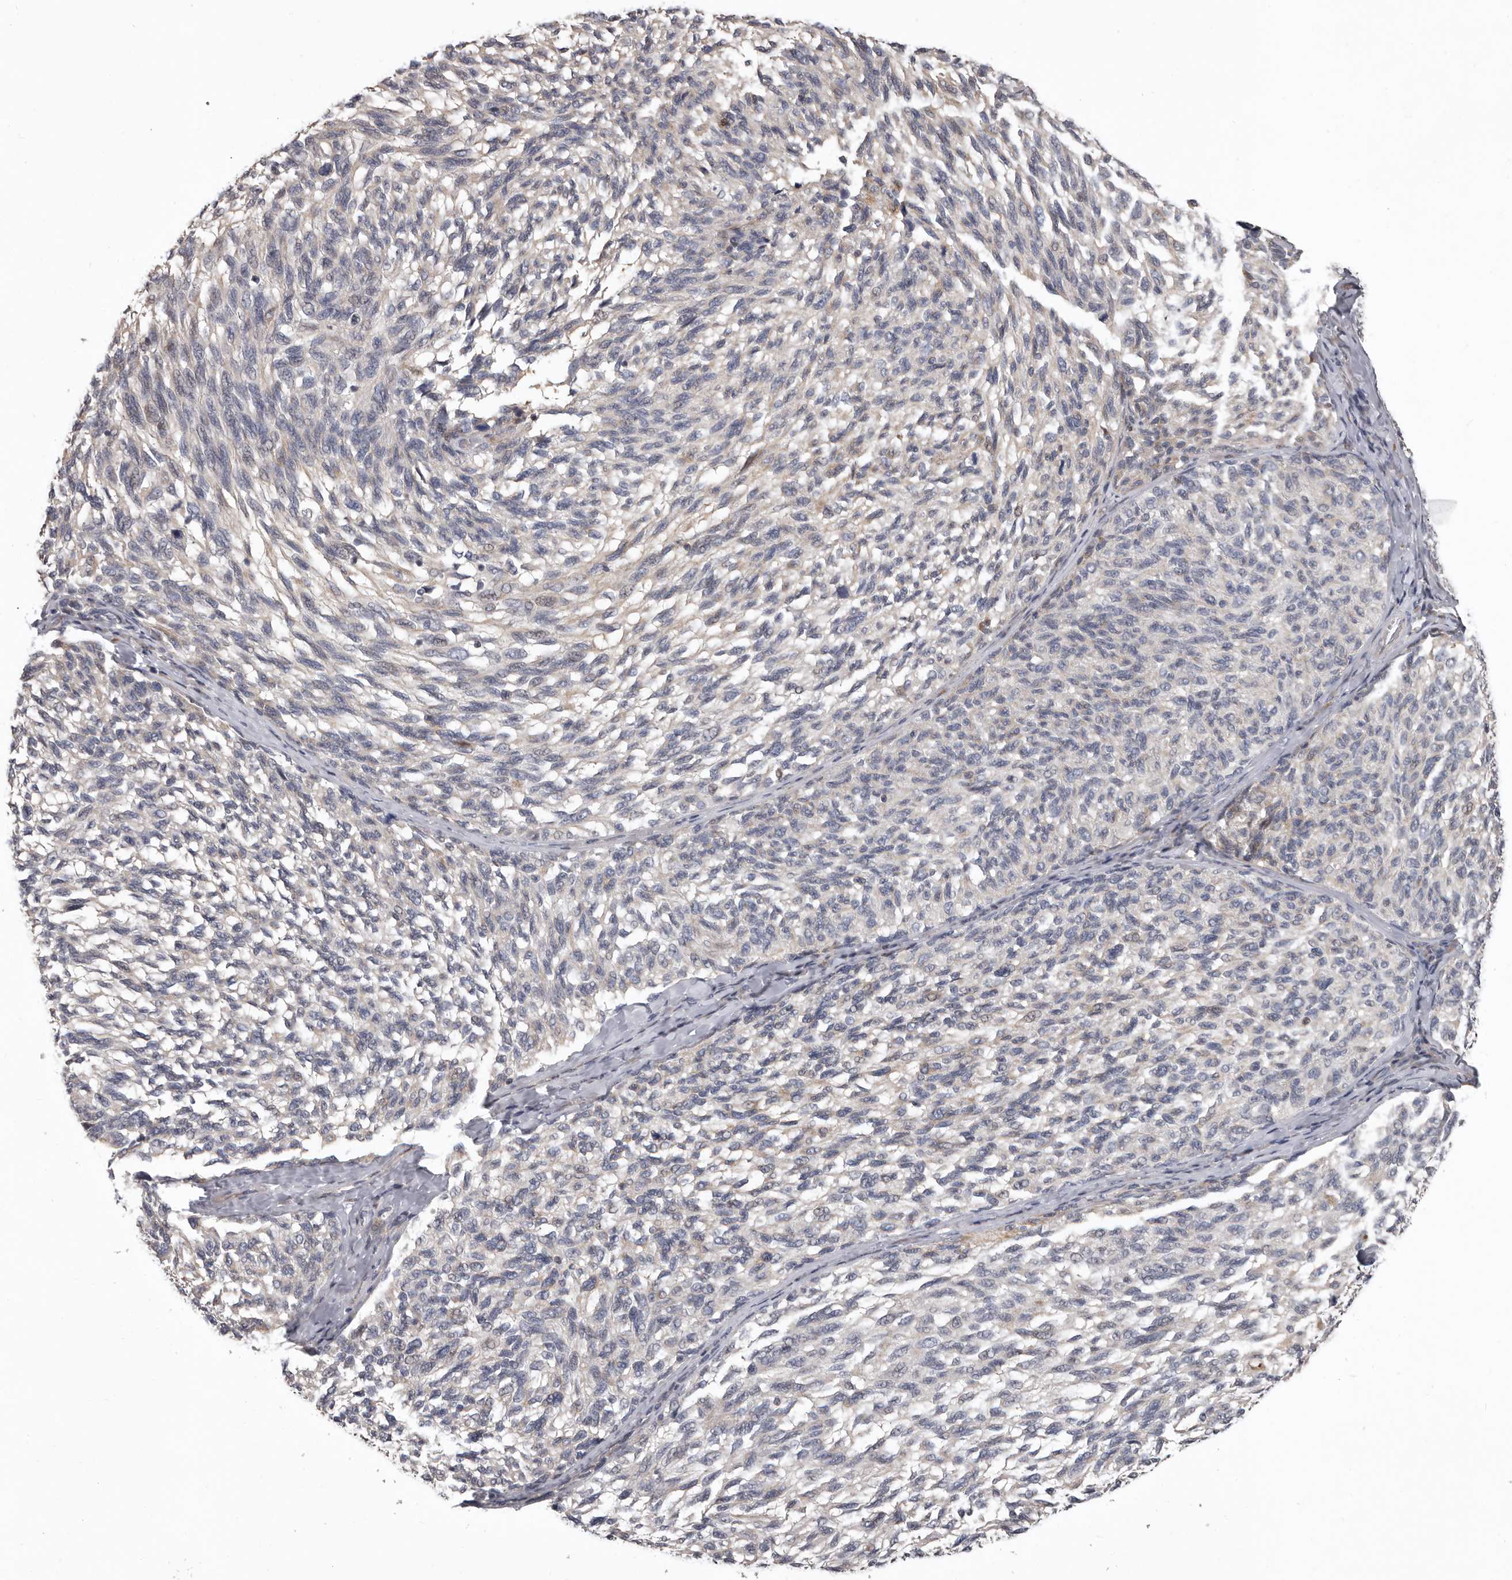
{"staining": {"intensity": "negative", "quantity": "none", "location": "none"}, "tissue": "melanoma", "cell_type": "Tumor cells", "image_type": "cancer", "snomed": [{"axis": "morphology", "description": "Malignant melanoma, NOS"}, {"axis": "topography", "description": "Skin"}], "caption": "A high-resolution photomicrograph shows immunohistochemistry staining of melanoma, which exhibits no significant positivity in tumor cells. Nuclei are stained in blue.", "gene": "RNF217", "patient": {"sex": "female", "age": 73}}